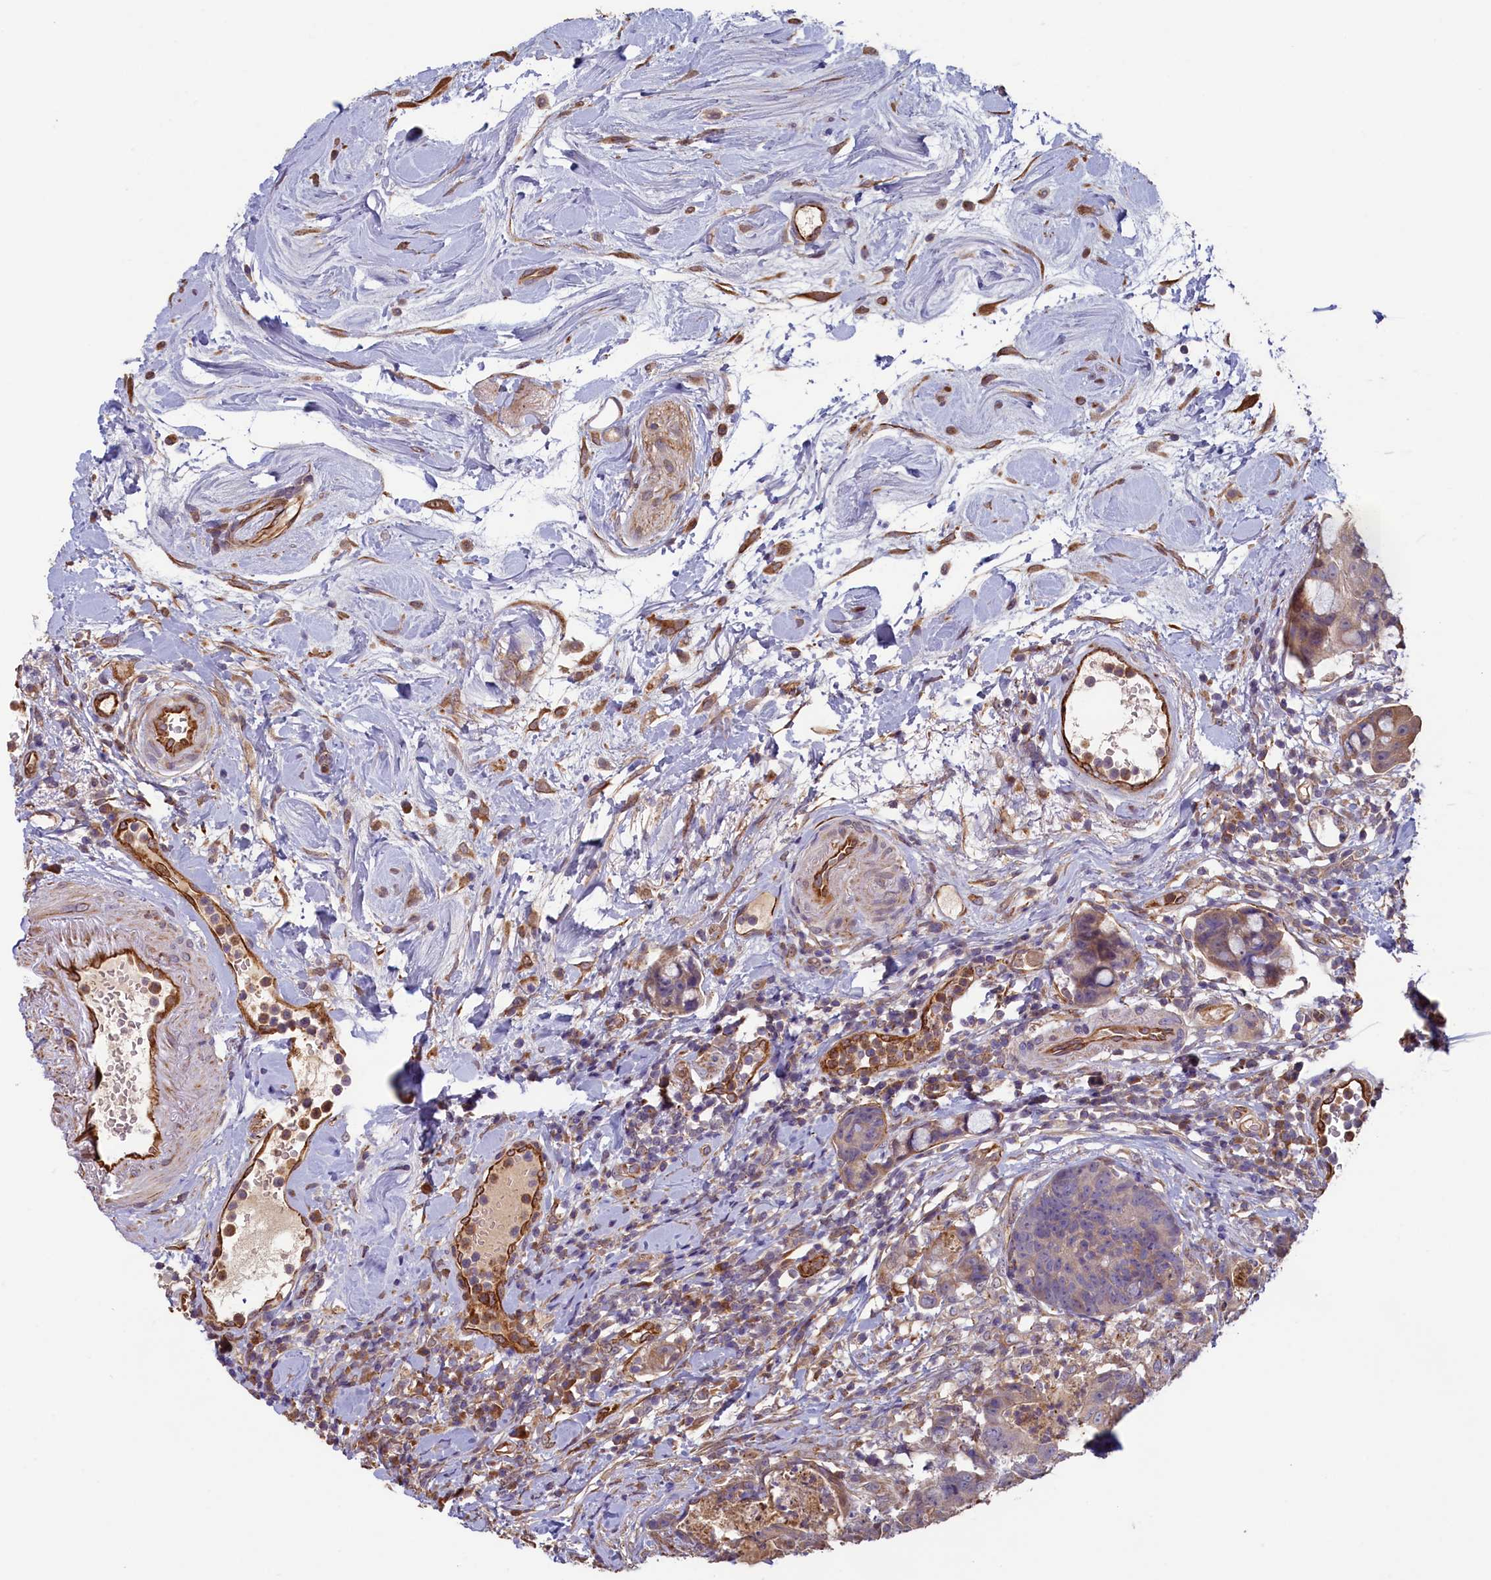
{"staining": {"intensity": "weak", "quantity": "<25%", "location": "cytoplasmic/membranous"}, "tissue": "colorectal cancer", "cell_type": "Tumor cells", "image_type": "cancer", "snomed": [{"axis": "morphology", "description": "Adenocarcinoma, NOS"}, {"axis": "topography", "description": "Colon"}], "caption": "An image of colorectal adenocarcinoma stained for a protein exhibits no brown staining in tumor cells. Brightfield microscopy of immunohistochemistry (IHC) stained with DAB (3,3'-diaminobenzidine) (brown) and hematoxylin (blue), captured at high magnification.", "gene": "ACSBG1", "patient": {"sex": "female", "age": 82}}